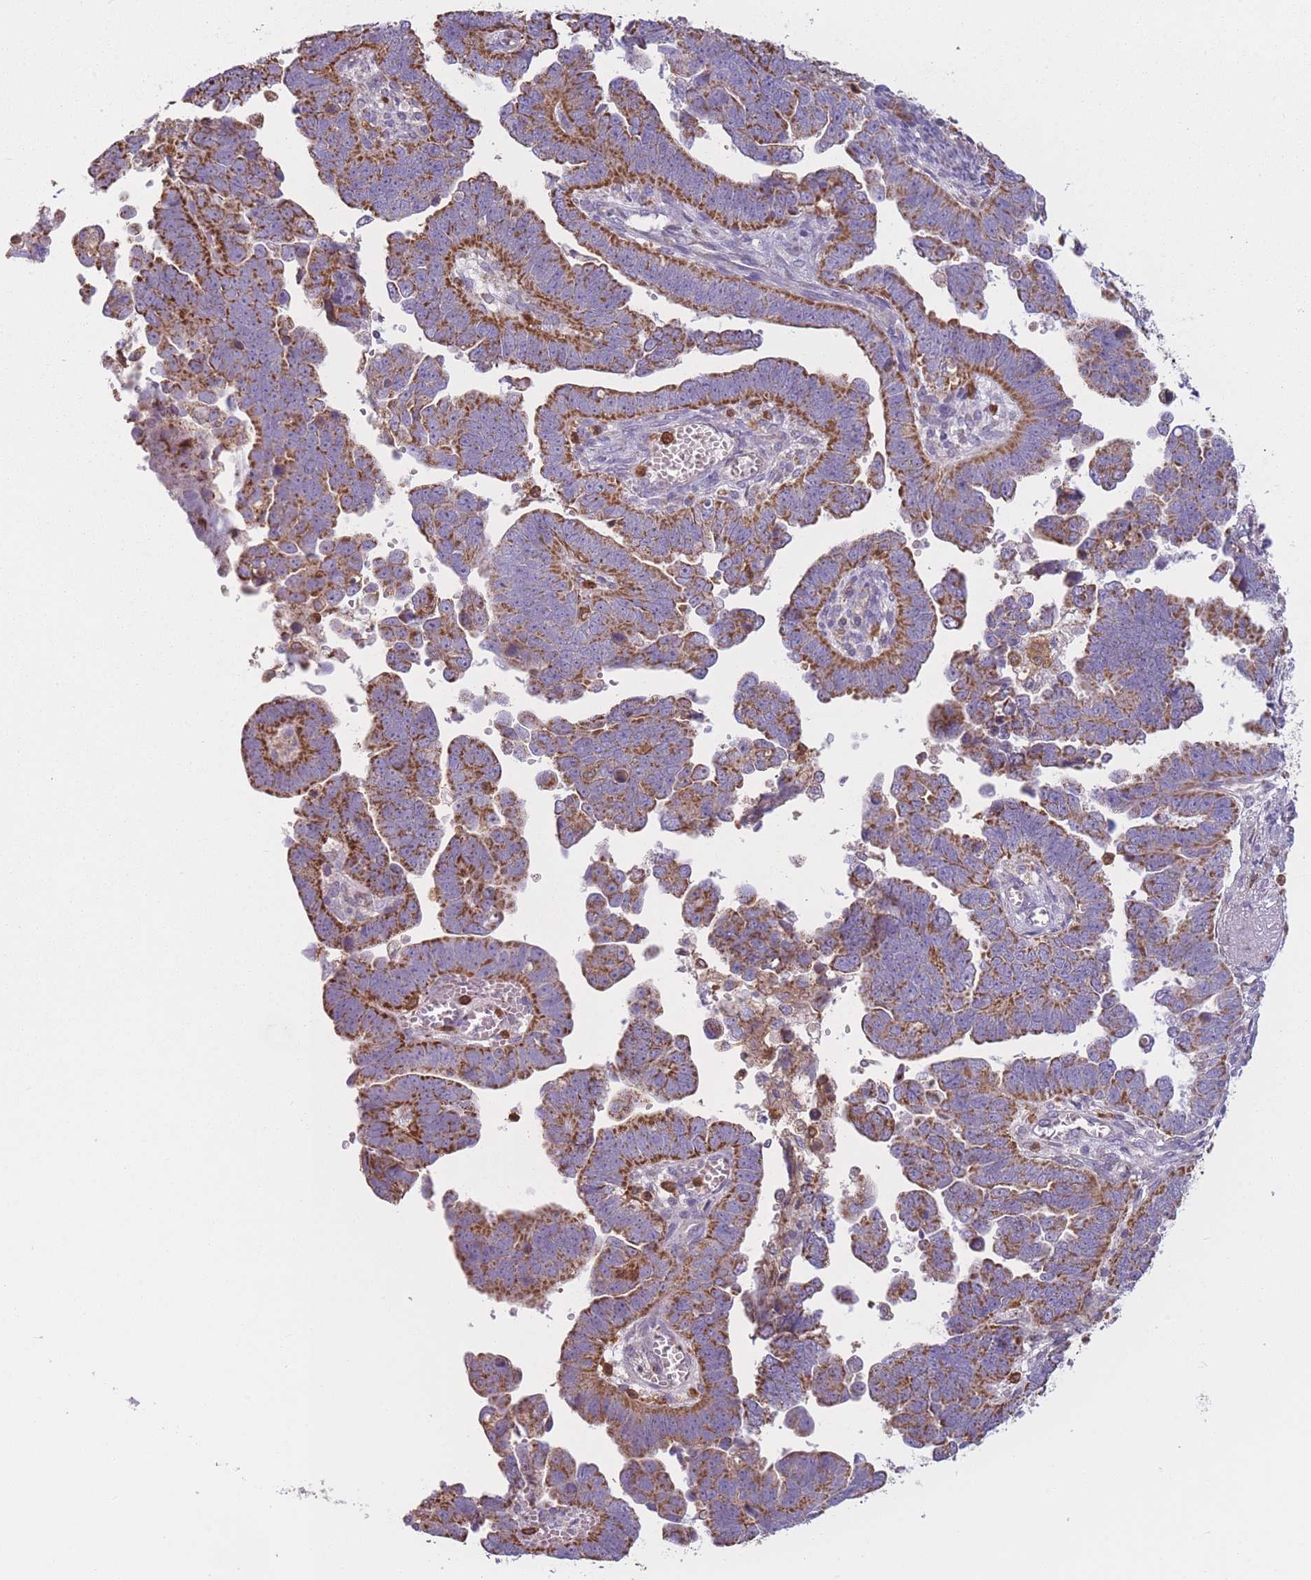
{"staining": {"intensity": "strong", "quantity": ">75%", "location": "cytoplasmic/membranous"}, "tissue": "endometrial cancer", "cell_type": "Tumor cells", "image_type": "cancer", "snomed": [{"axis": "morphology", "description": "Adenocarcinoma, NOS"}, {"axis": "topography", "description": "Endometrium"}], "caption": "Strong cytoplasmic/membranous expression is identified in about >75% of tumor cells in endometrial adenocarcinoma.", "gene": "PRAM1", "patient": {"sex": "female", "age": 75}}